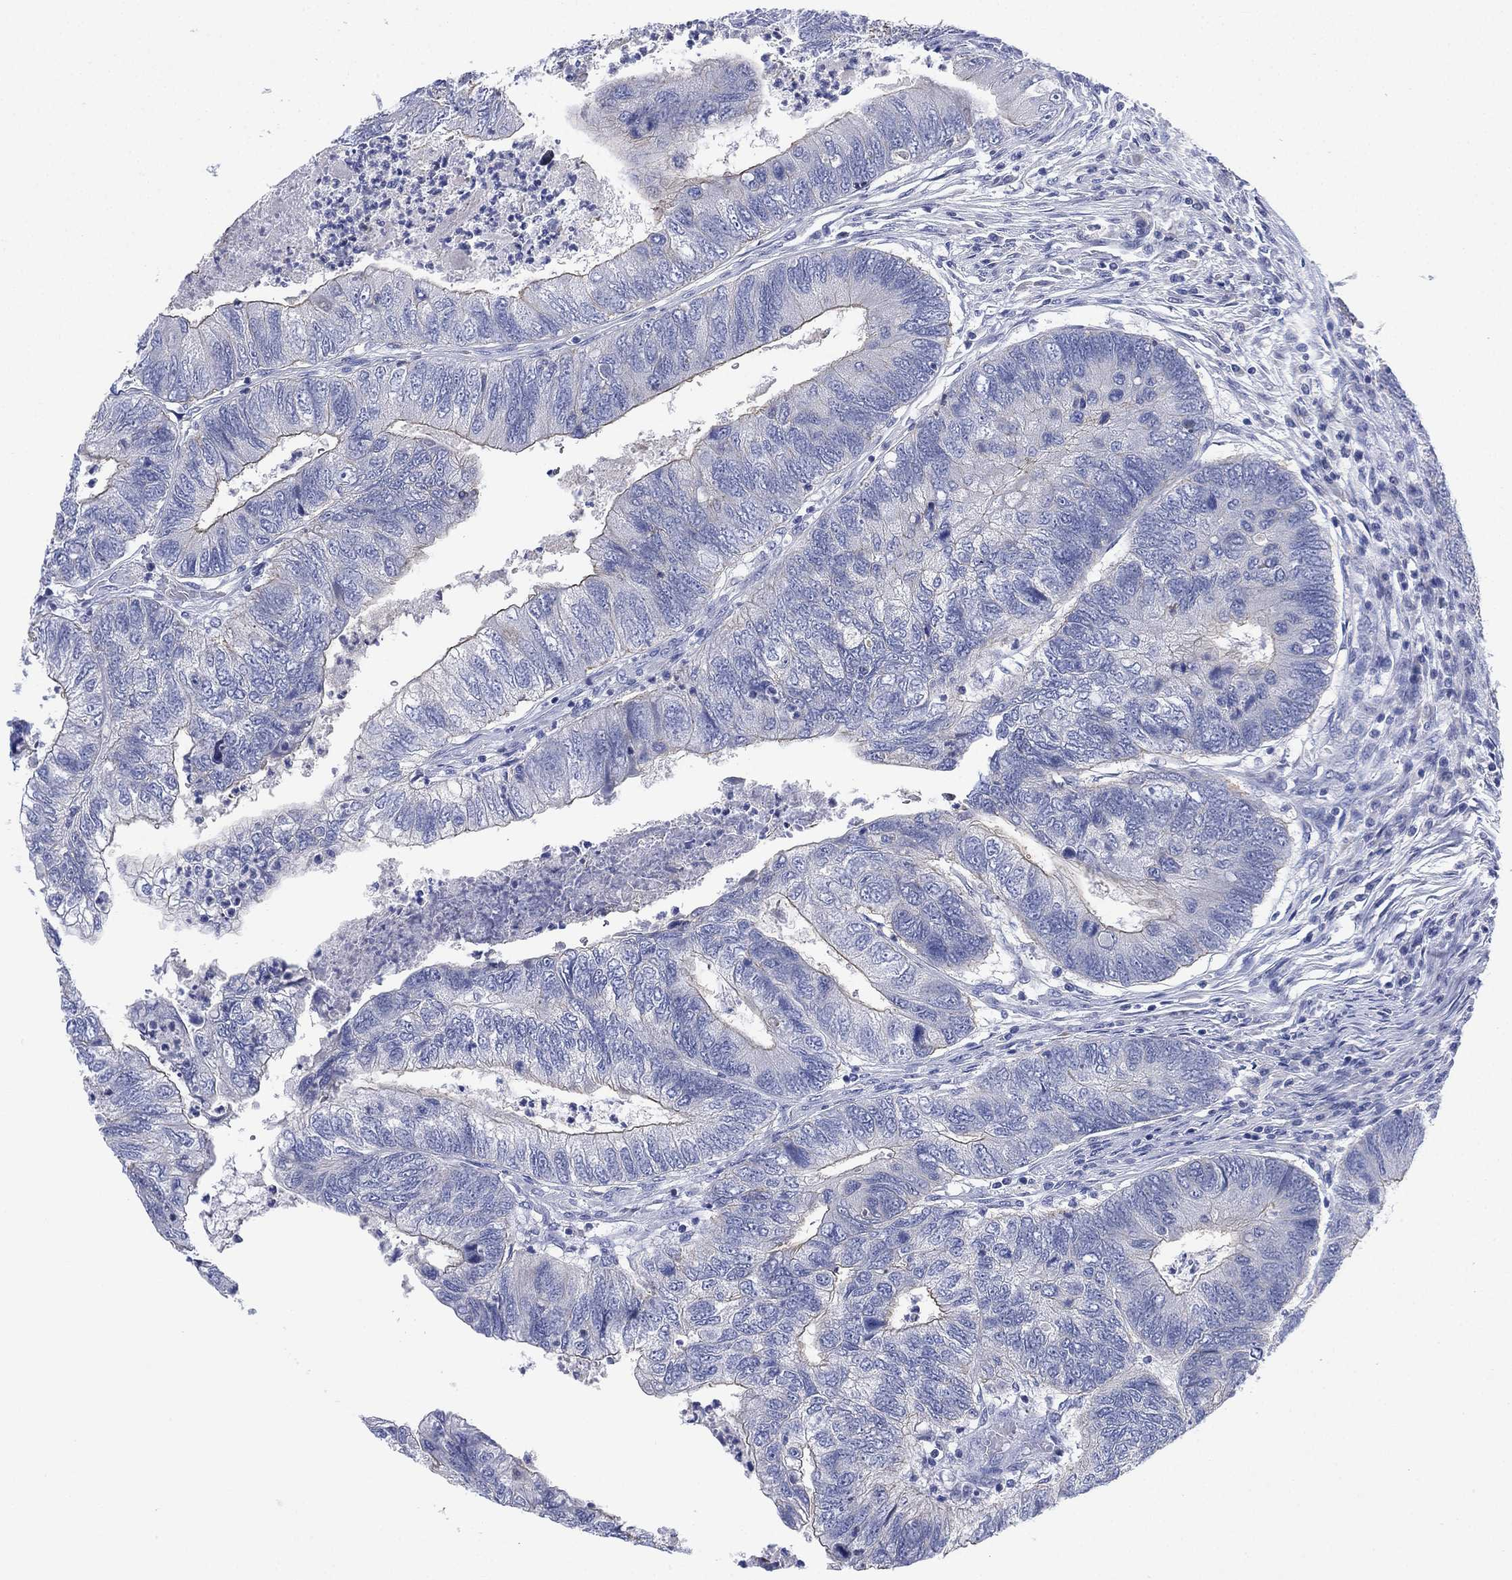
{"staining": {"intensity": "negative", "quantity": "none", "location": "none"}, "tissue": "colorectal cancer", "cell_type": "Tumor cells", "image_type": "cancer", "snomed": [{"axis": "morphology", "description": "Adenocarcinoma, NOS"}, {"axis": "topography", "description": "Colon"}], "caption": "Histopathology image shows no protein positivity in tumor cells of colorectal cancer tissue.", "gene": "CHRNA3", "patient": {"sex": "female", "age": 67}}